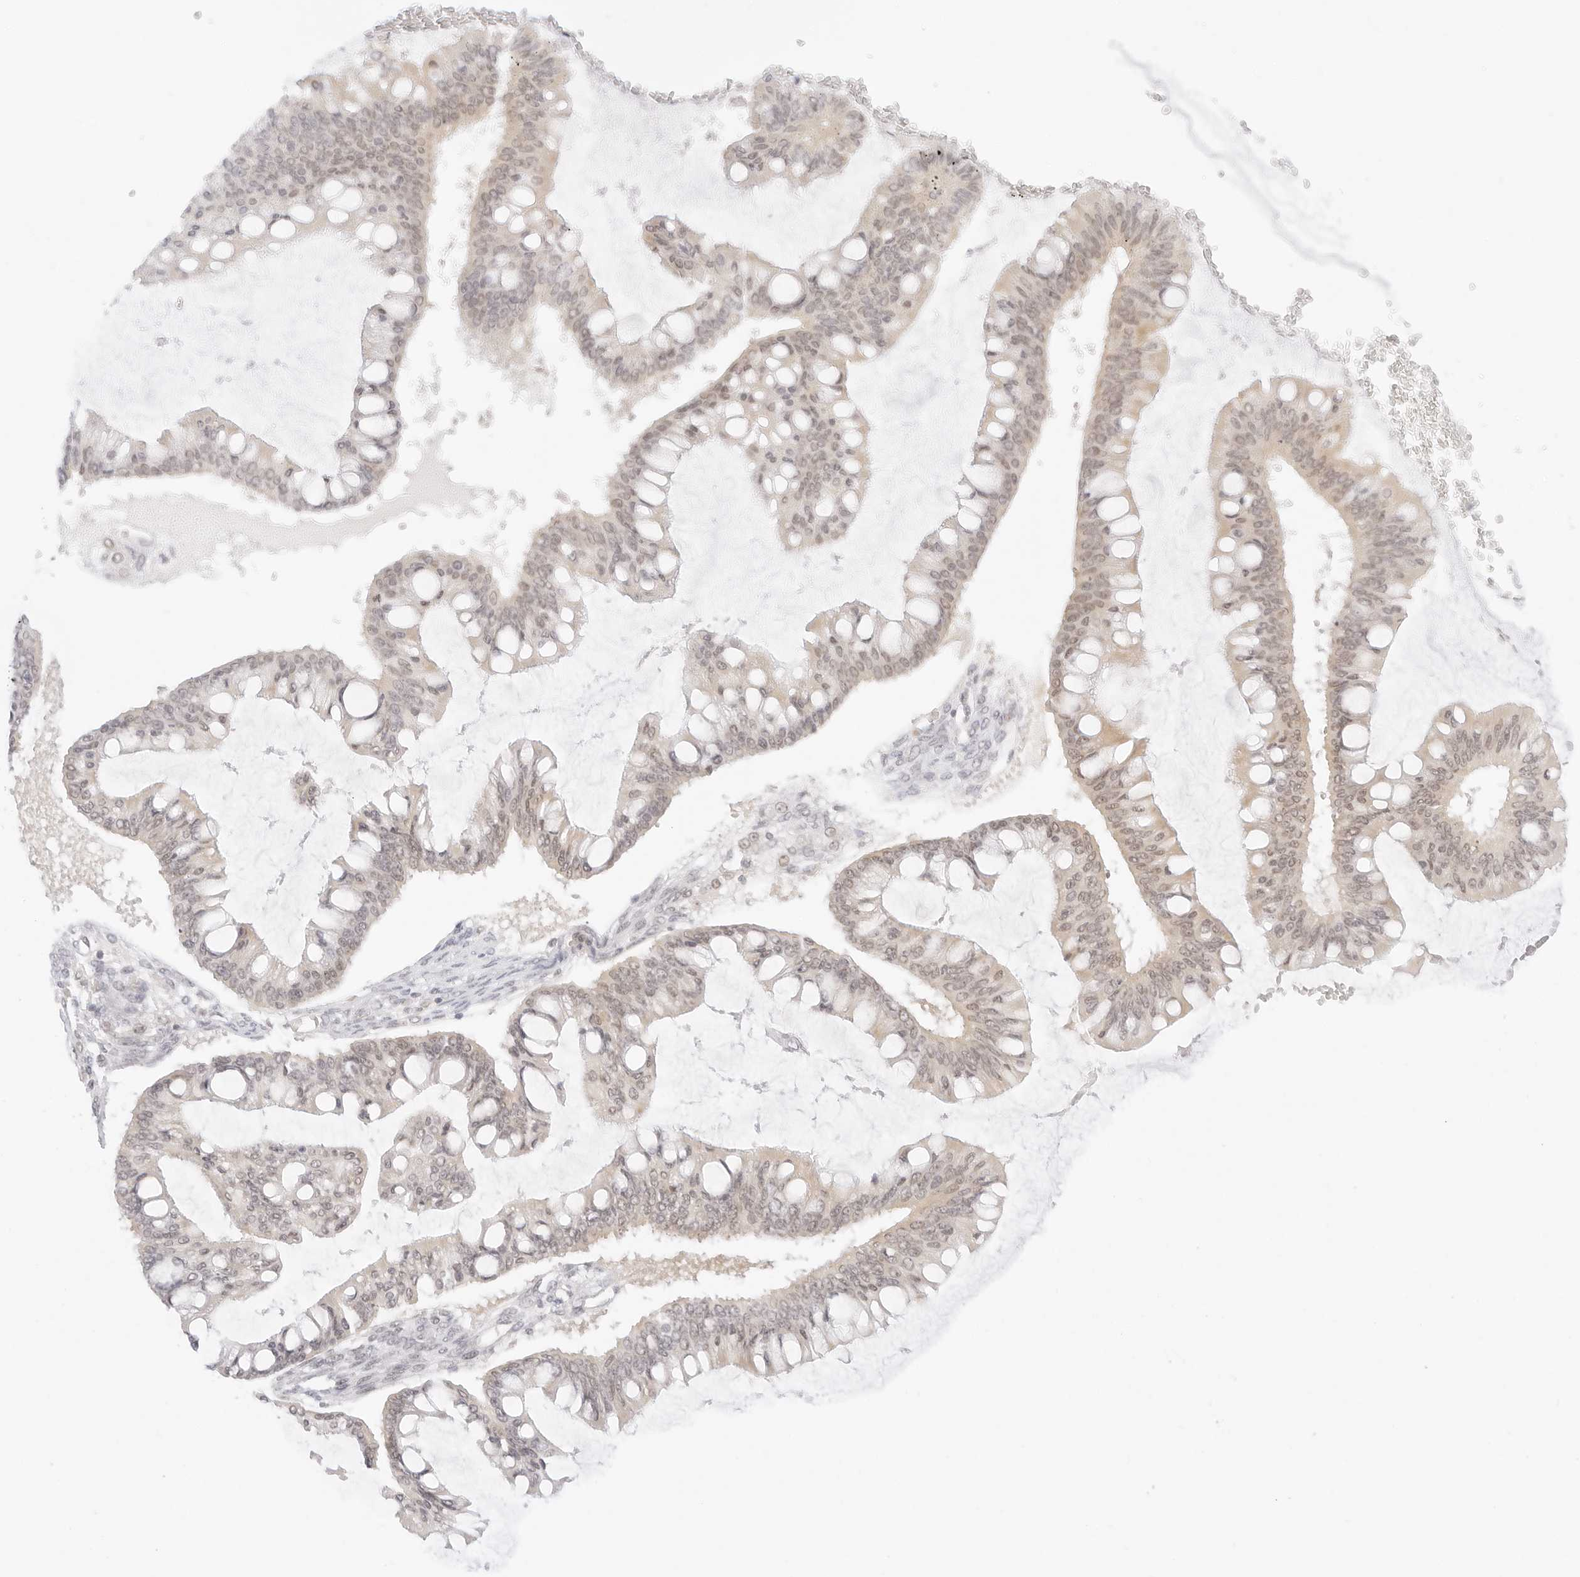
{"staining": {"intensity": "weak", "quantity": "<25%", "location": "cytoplasmic/membranous,nuclear"}, "tissue": "ovarian cancer", "cell_type": "Tumor cells", "image_type": "cancer", "snomed": [{"axis": "morphology", "description": "Cystadenocarcinoma, mucinous, NOS"}, {"axis": "topography", "description": "Ovary"}], "caption": "This histopathology image is of ovarian cancer stained with IHC to label a protein in brown with the nuclei are counter-stained blue. There is no positivity in tumor cells.", "gene": "POLR3C", "patient": {"sex": "female", "age": 73}}